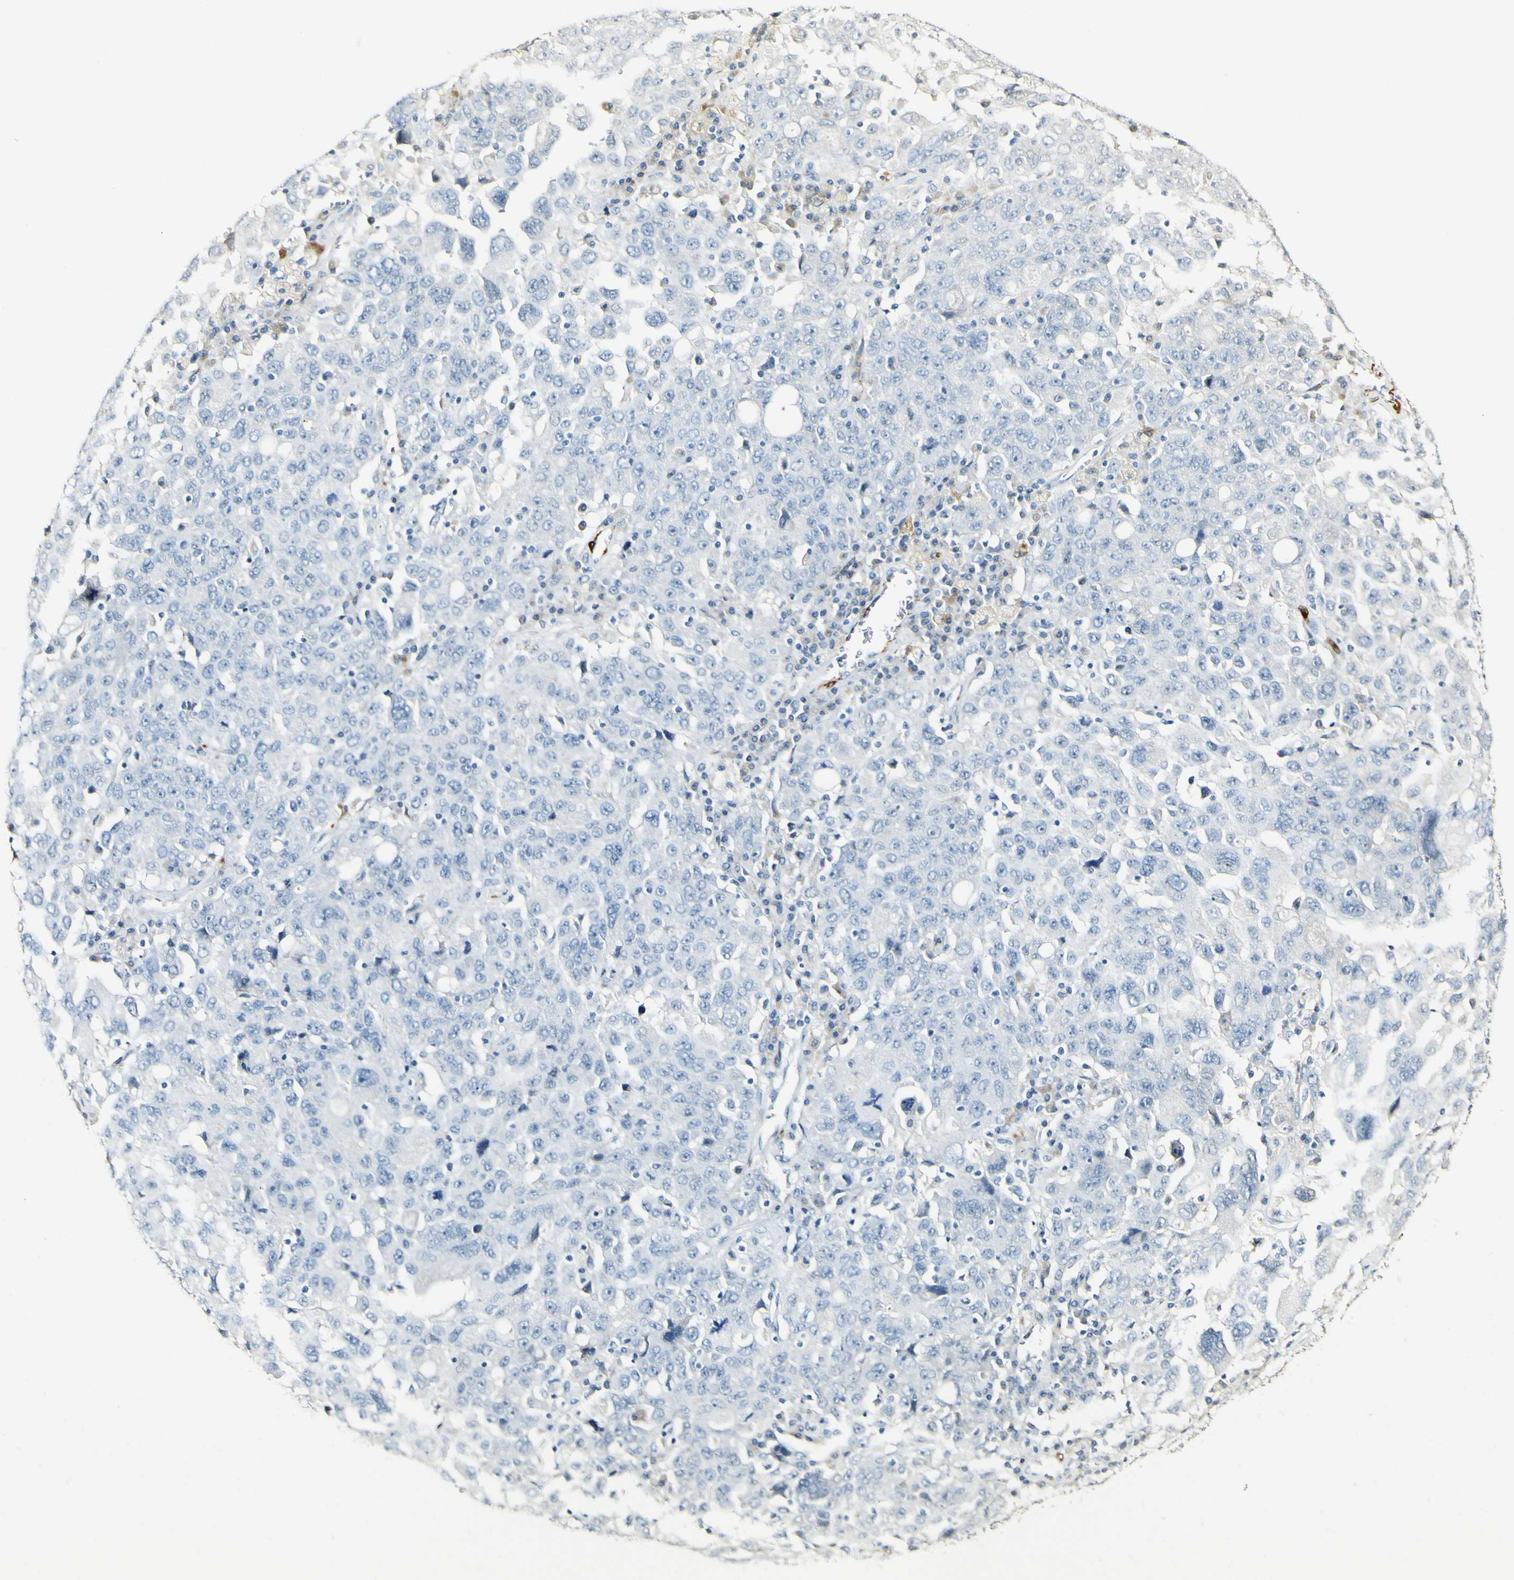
{"staining": {"intensity": "negative", "quantity": "none", "location": "none"}, "tissue": "ovarian cancer", "cell_type": "Tumor cells", "image_type": "cancer", "snomed": [{"axis": "morphology", "description": "Carcinoma, endometroid"}, {"axis": "topography", "description": "Ovary"}], "caption": "Tumor cells are negative for protein expression in human ovarian cancer. Brightfield microscopy of immunohistochemistry (IHC) stained with DAB (brown) and hematoxylin (blue), captured at high magnification.", "gene": "FMO3", "patient": {"sex": "female", "age": 62}}